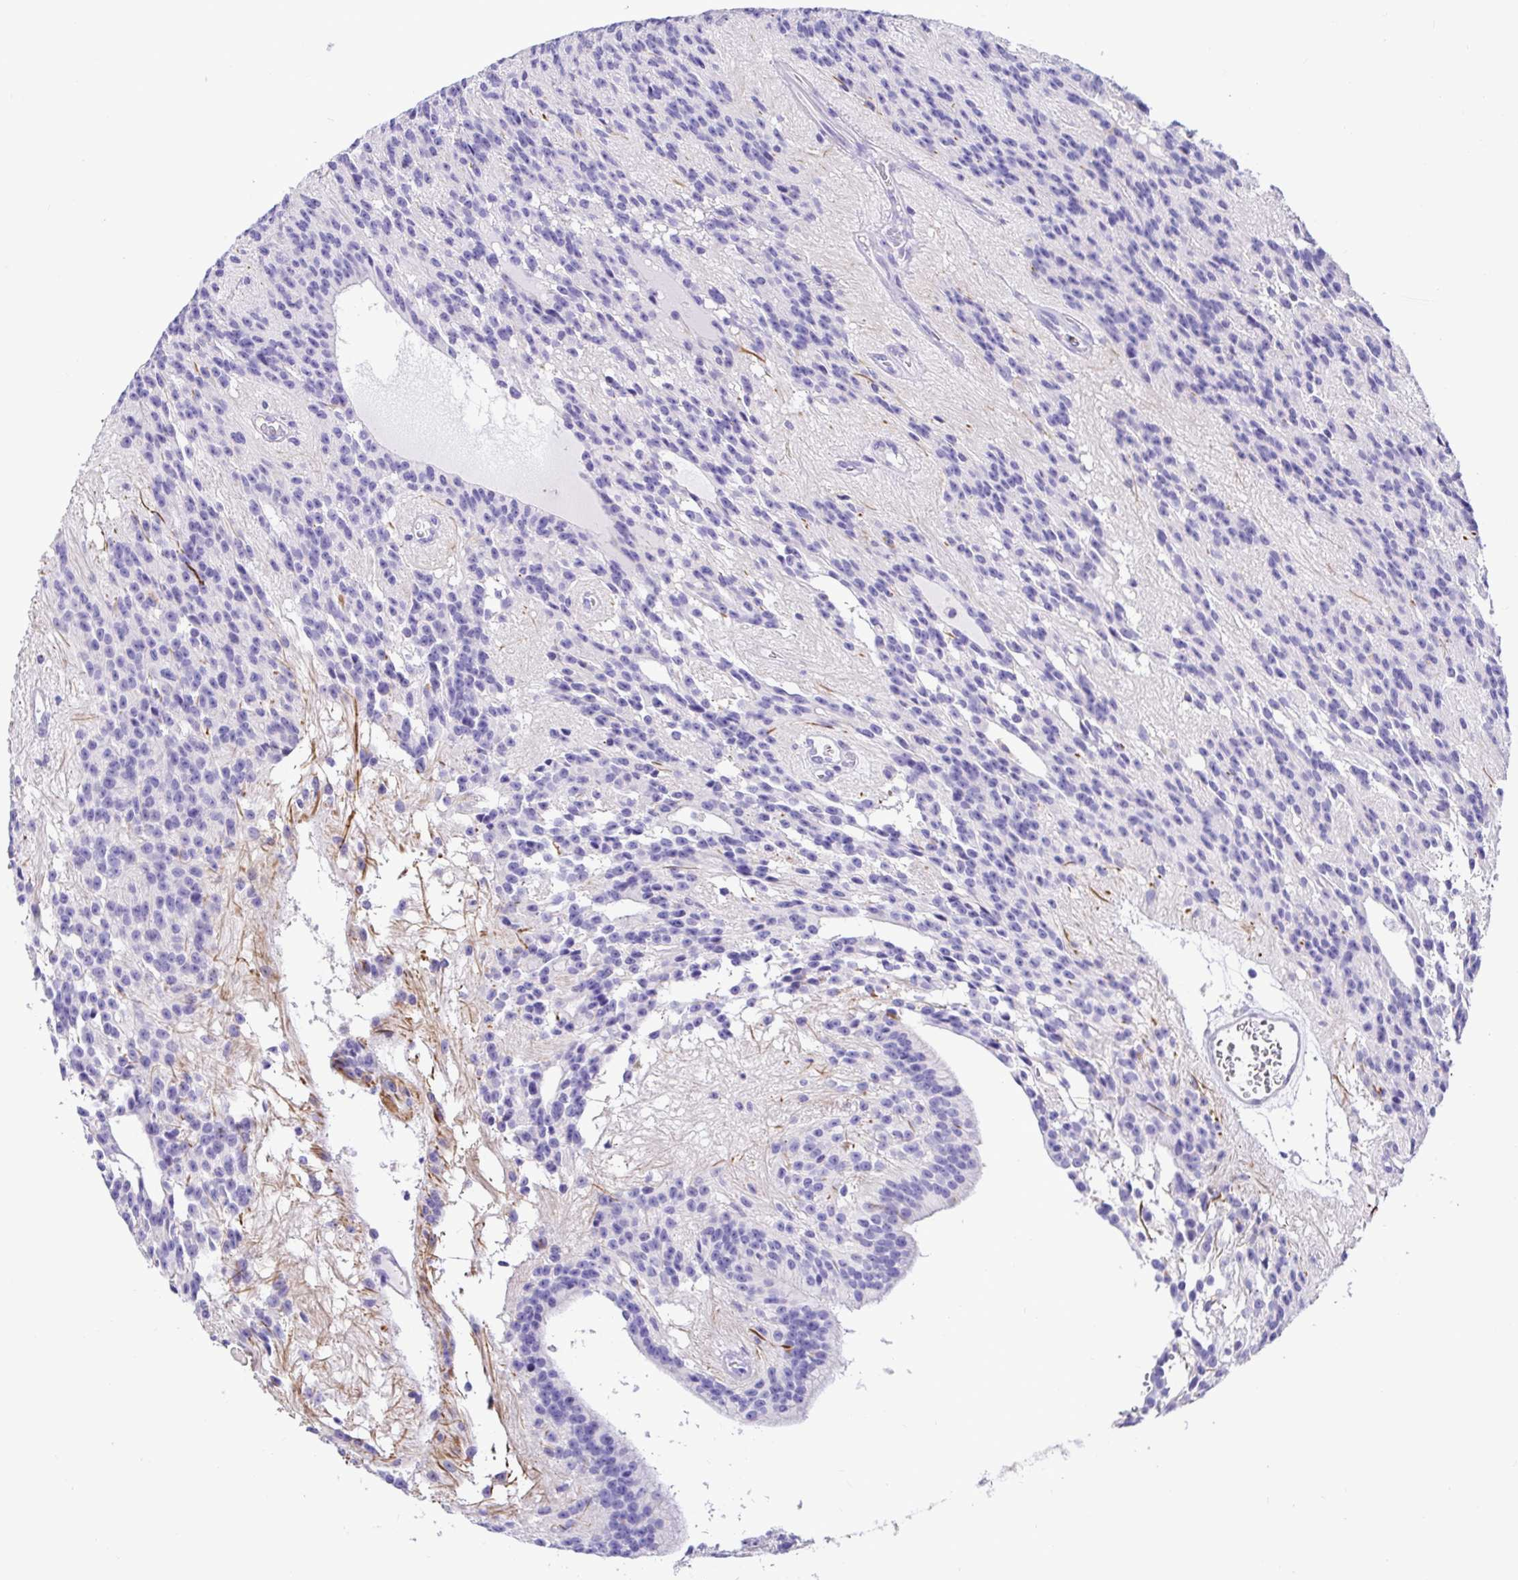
{"staining": {"intensity": "negative", "quantity": "none", "location": "none"}, "tissue": "glioma", "cell_type": "Tumor cells", "image_type": "cancer", "snomed": [{"axis": "morphology", "description": "Glioma, malignant, Low grade"}, {"axis": "topography", "description": "Brain"}], "caption": "Immunohistochemistry histopathology image of neoplastic tissue: human malignant glioma (low-grade) stained with DAB reveals no significant protein staining in tumor cells.", "gene": "BACE2", "patient": {"sex": "male", "age": 31}}